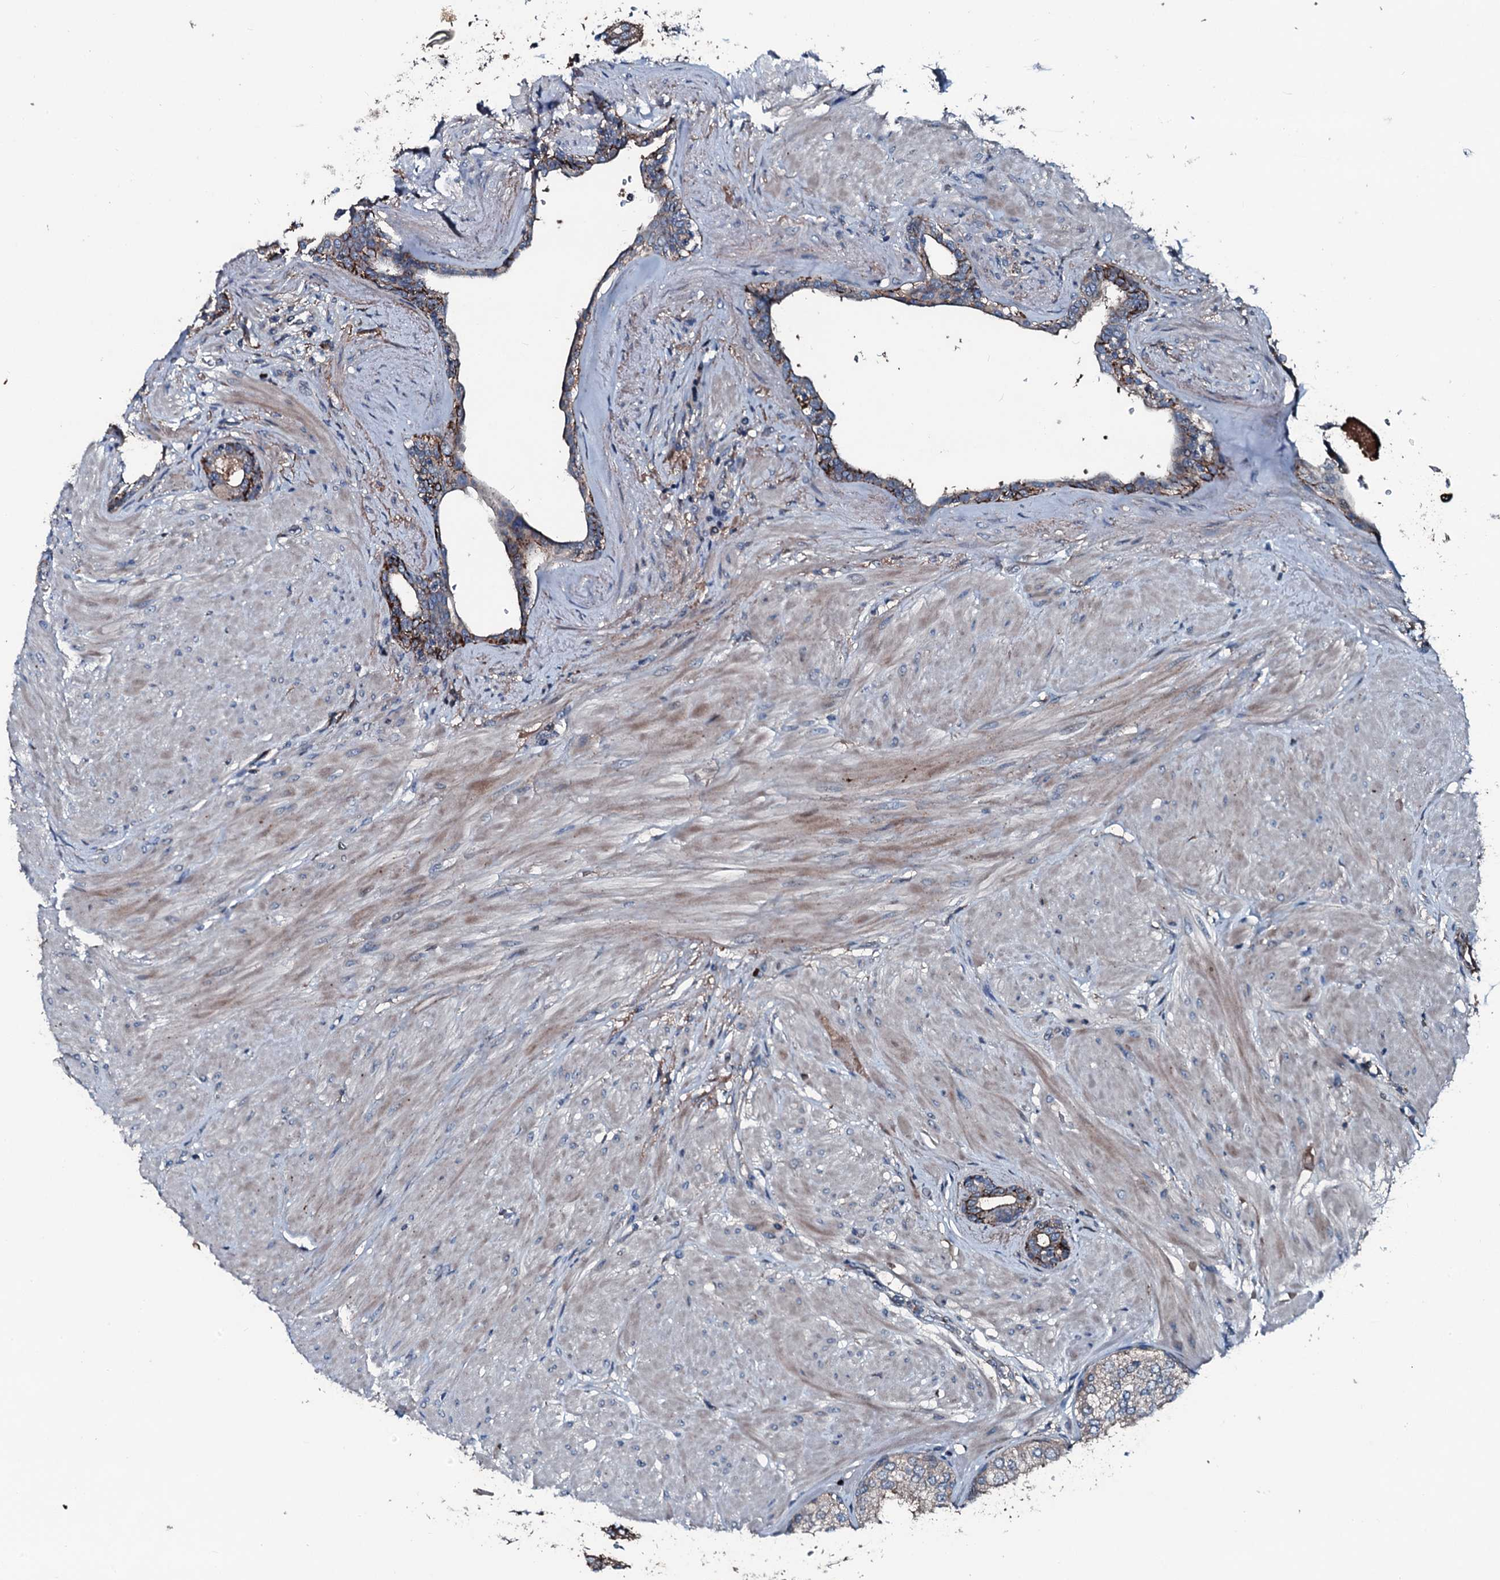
{"staining": {"intensity": "moderate", "quantity": "<25%", "location": "cytoplasmic/membranous"}, "tissue": "prostate", "cell_type": "Glandular cells", "image_type": "normal", "snomed": [{"axis": "morphology", "description": "Normal tissue, NOS"}, {"axis": "topography", "description": "Prostate"}], "caption": "Immunohistochemistry (IHC) histopathology image of unremarkable prostate: prostate stained using immunohistochemistry (IHC) reveals low levels of moderate protein expression localized specifically in the cytoplasmic/membranous of glandular cells, appearing as a cytoplasmic/membranous brown color.", "gene": "AARS1", "patient": {"sex": "male", "age": 48}}